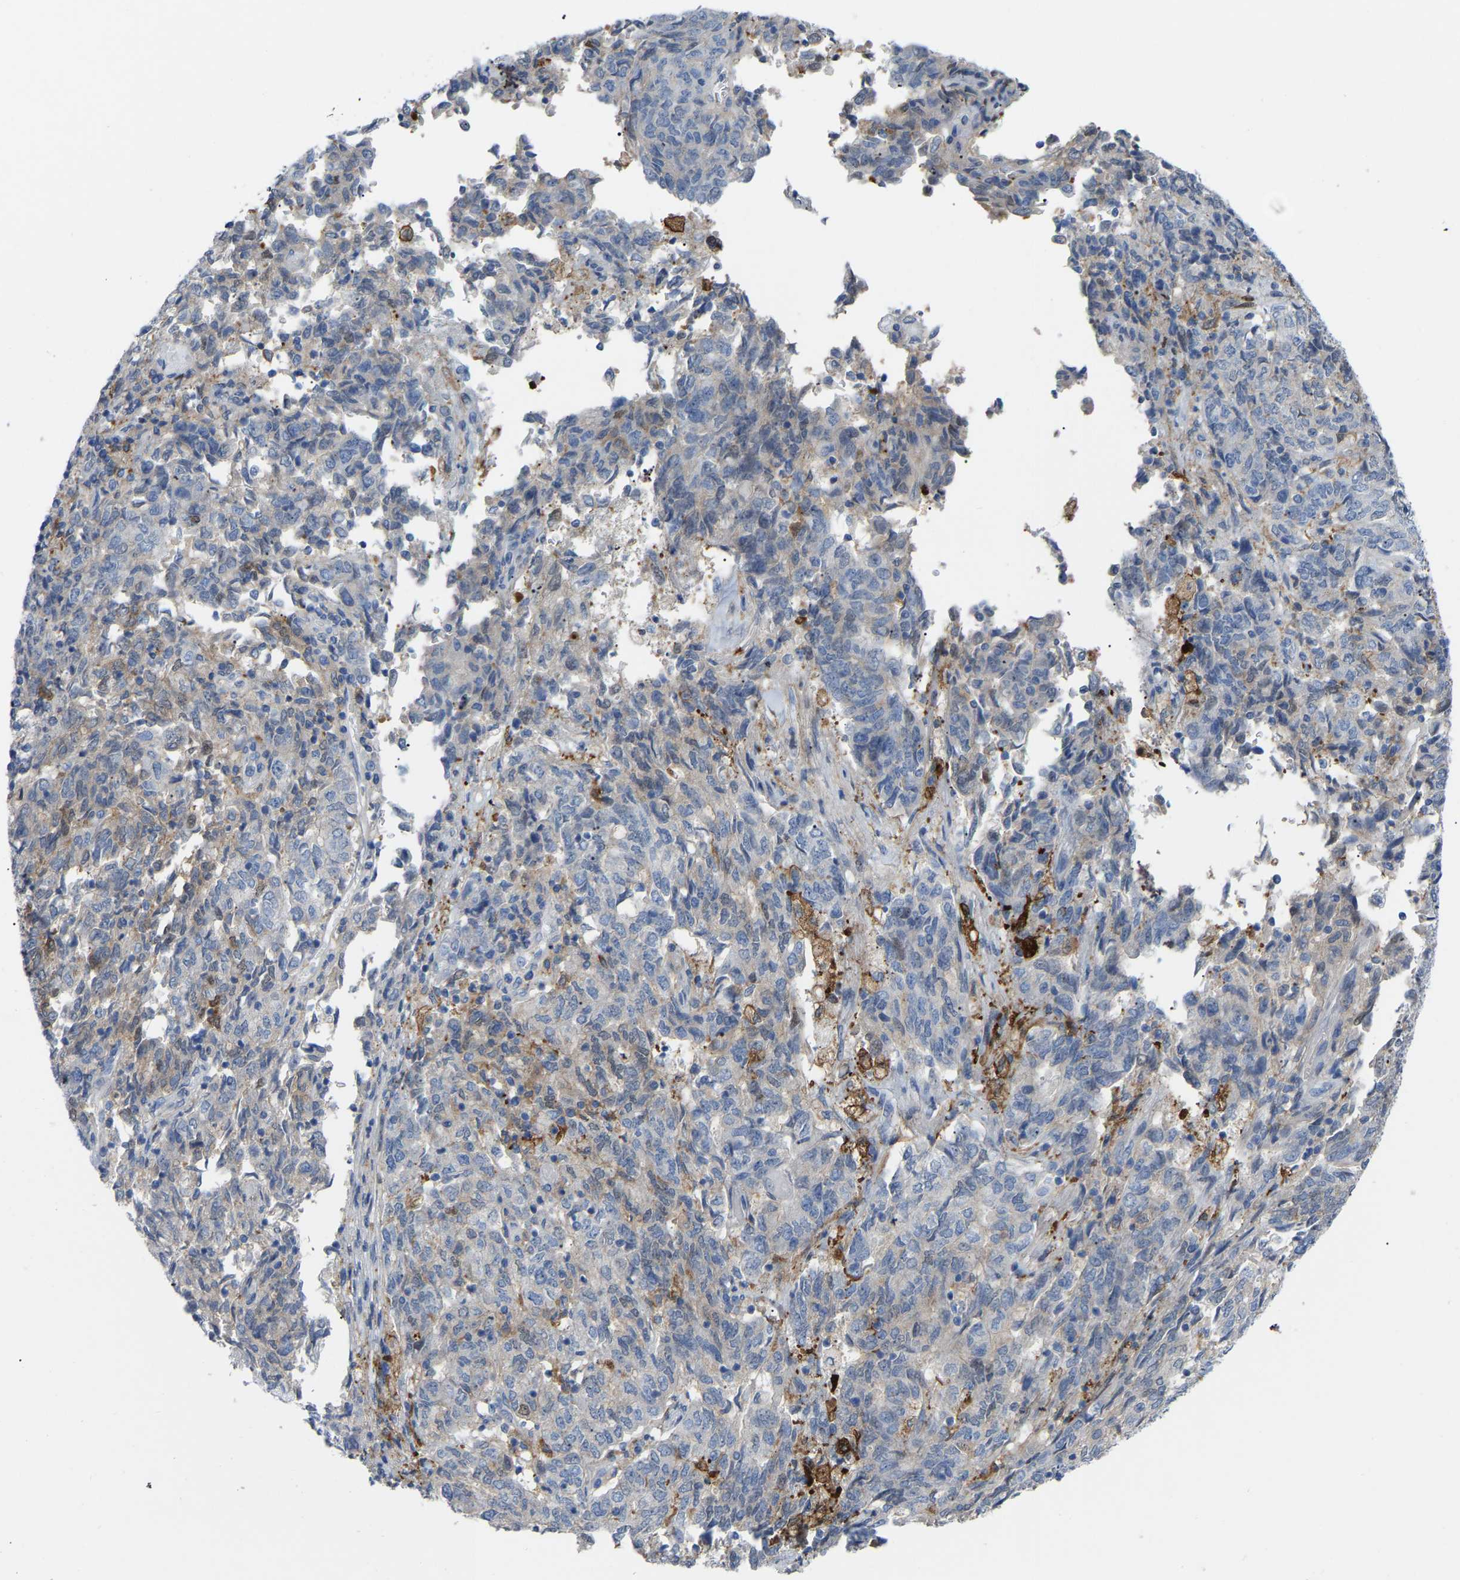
{"staining": {"intensity": "weak", "quantity": "<25%", "location": "cytoplasmic/membranous"}, "tissue": "endometrial cancer", "cell_type": "Tumor cells", "image_type": "cancer", "snomed": [{"axis": "morphology", "description": "Adenocarcinoma, NOS"}, {"axis": "topography", "description": "Endometrium"}], "caption": "This is an immunohistochemistry (IHC) image of human endometrial cancer. There is no expression in tumor cells.", "gene": "ABTB2", "patient": {"sex": "female", "age": 80}}